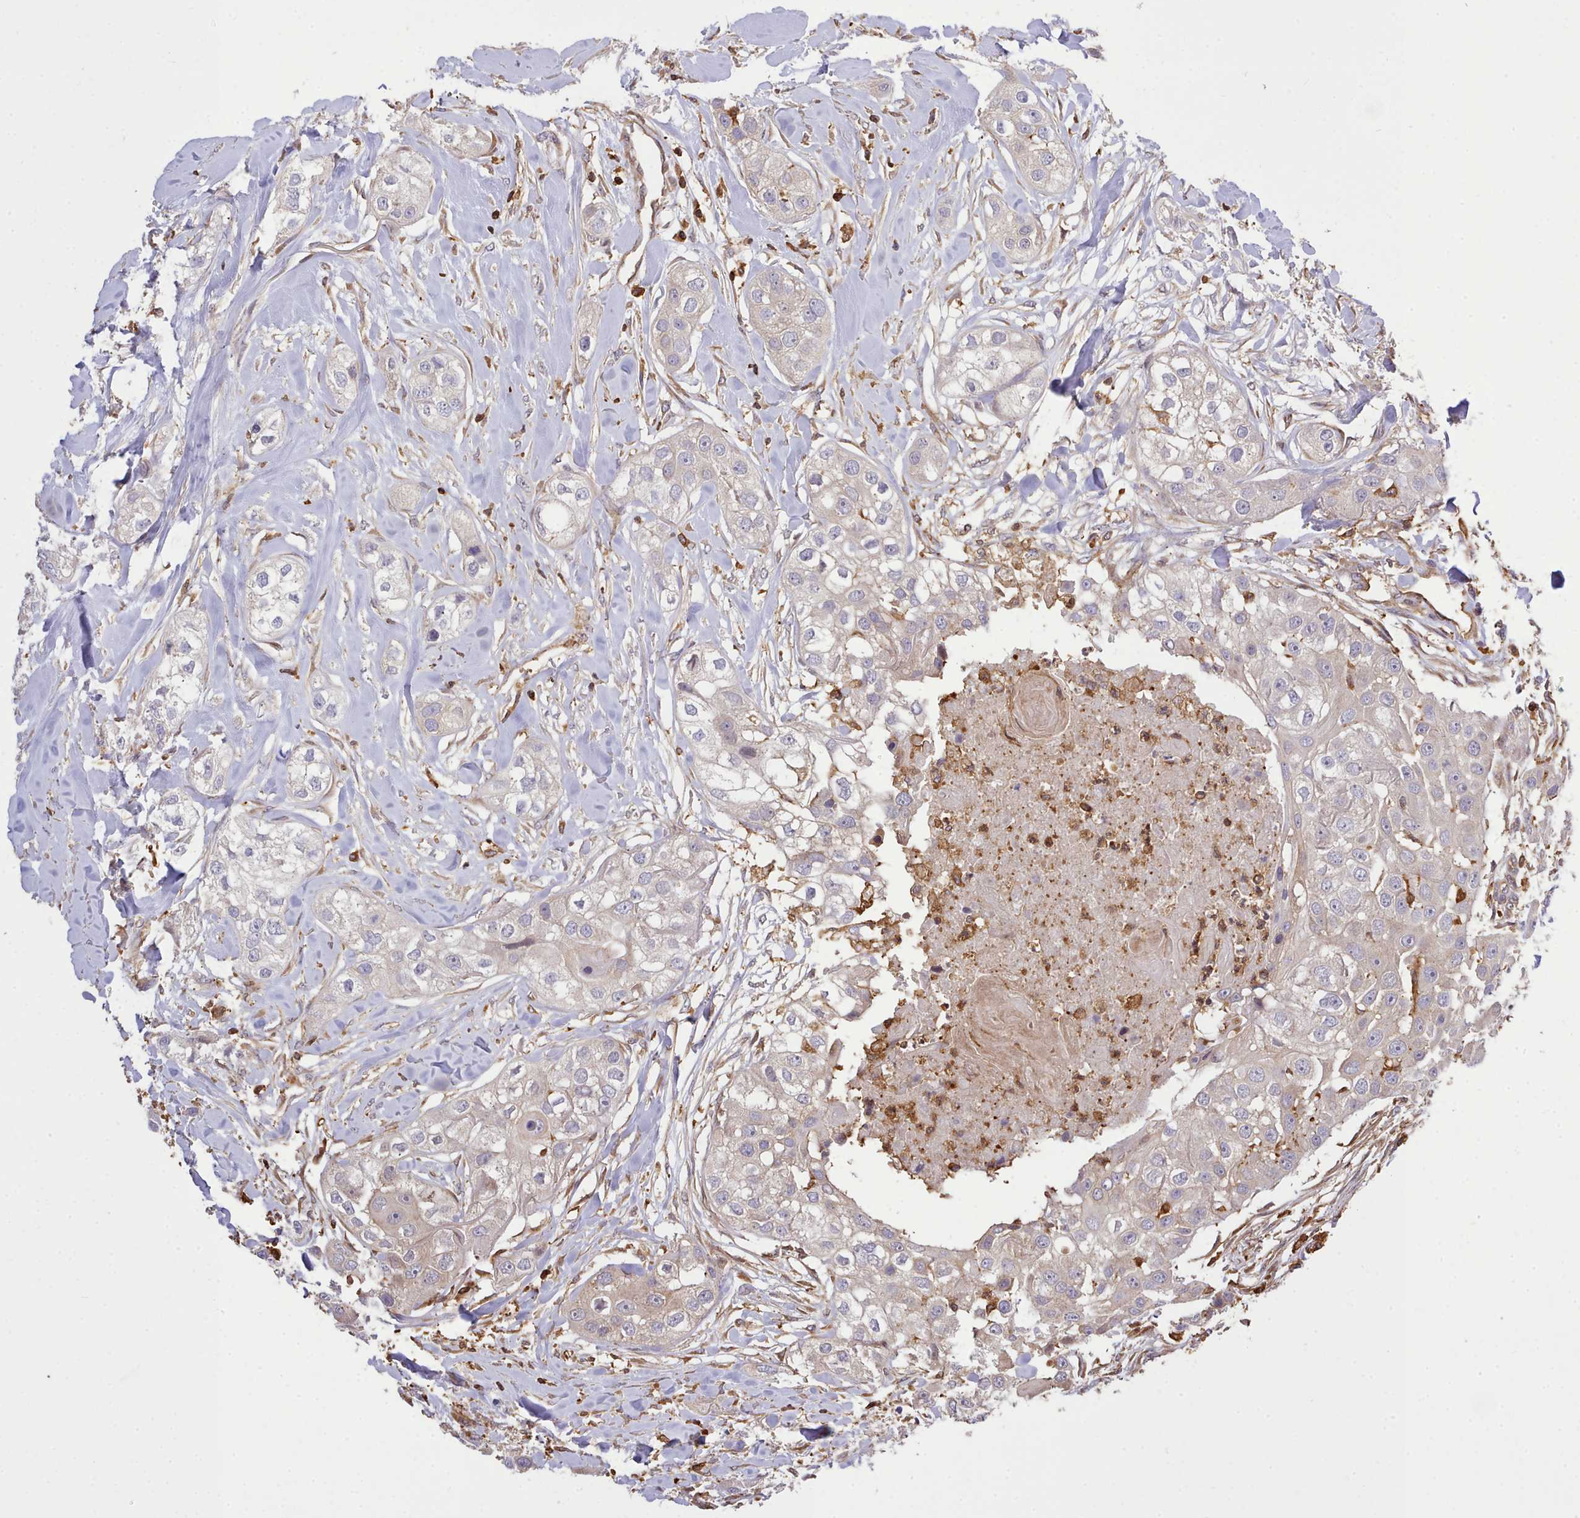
{"staining": {"intensity": "weak", "quantity": "25%-75%", "location": "cytoplasmic/membranous"}, "tissue": "head and neck cancer", "cell_type": "Tumor cells", "image_type": "cancer", "snomed": [{"axis": "morphology", "description": "Normal tissue, NOS"}, {"axis": "morphology", "description": "Squamous cell carcinoma, NOS"}, {"axis": "topography", "description": "Skeletal muscle"}, {"axis": "topography", "description": "Head-Neck"}], "caption": "An image of head and neck cancer (squamous cell carcinoma) stained for a protein exhibits weak cytoplasmic/membranous brown staining in tumor cells.", "gene": "CAPZA1", "patient": {"sex": "male", "age": 51}}